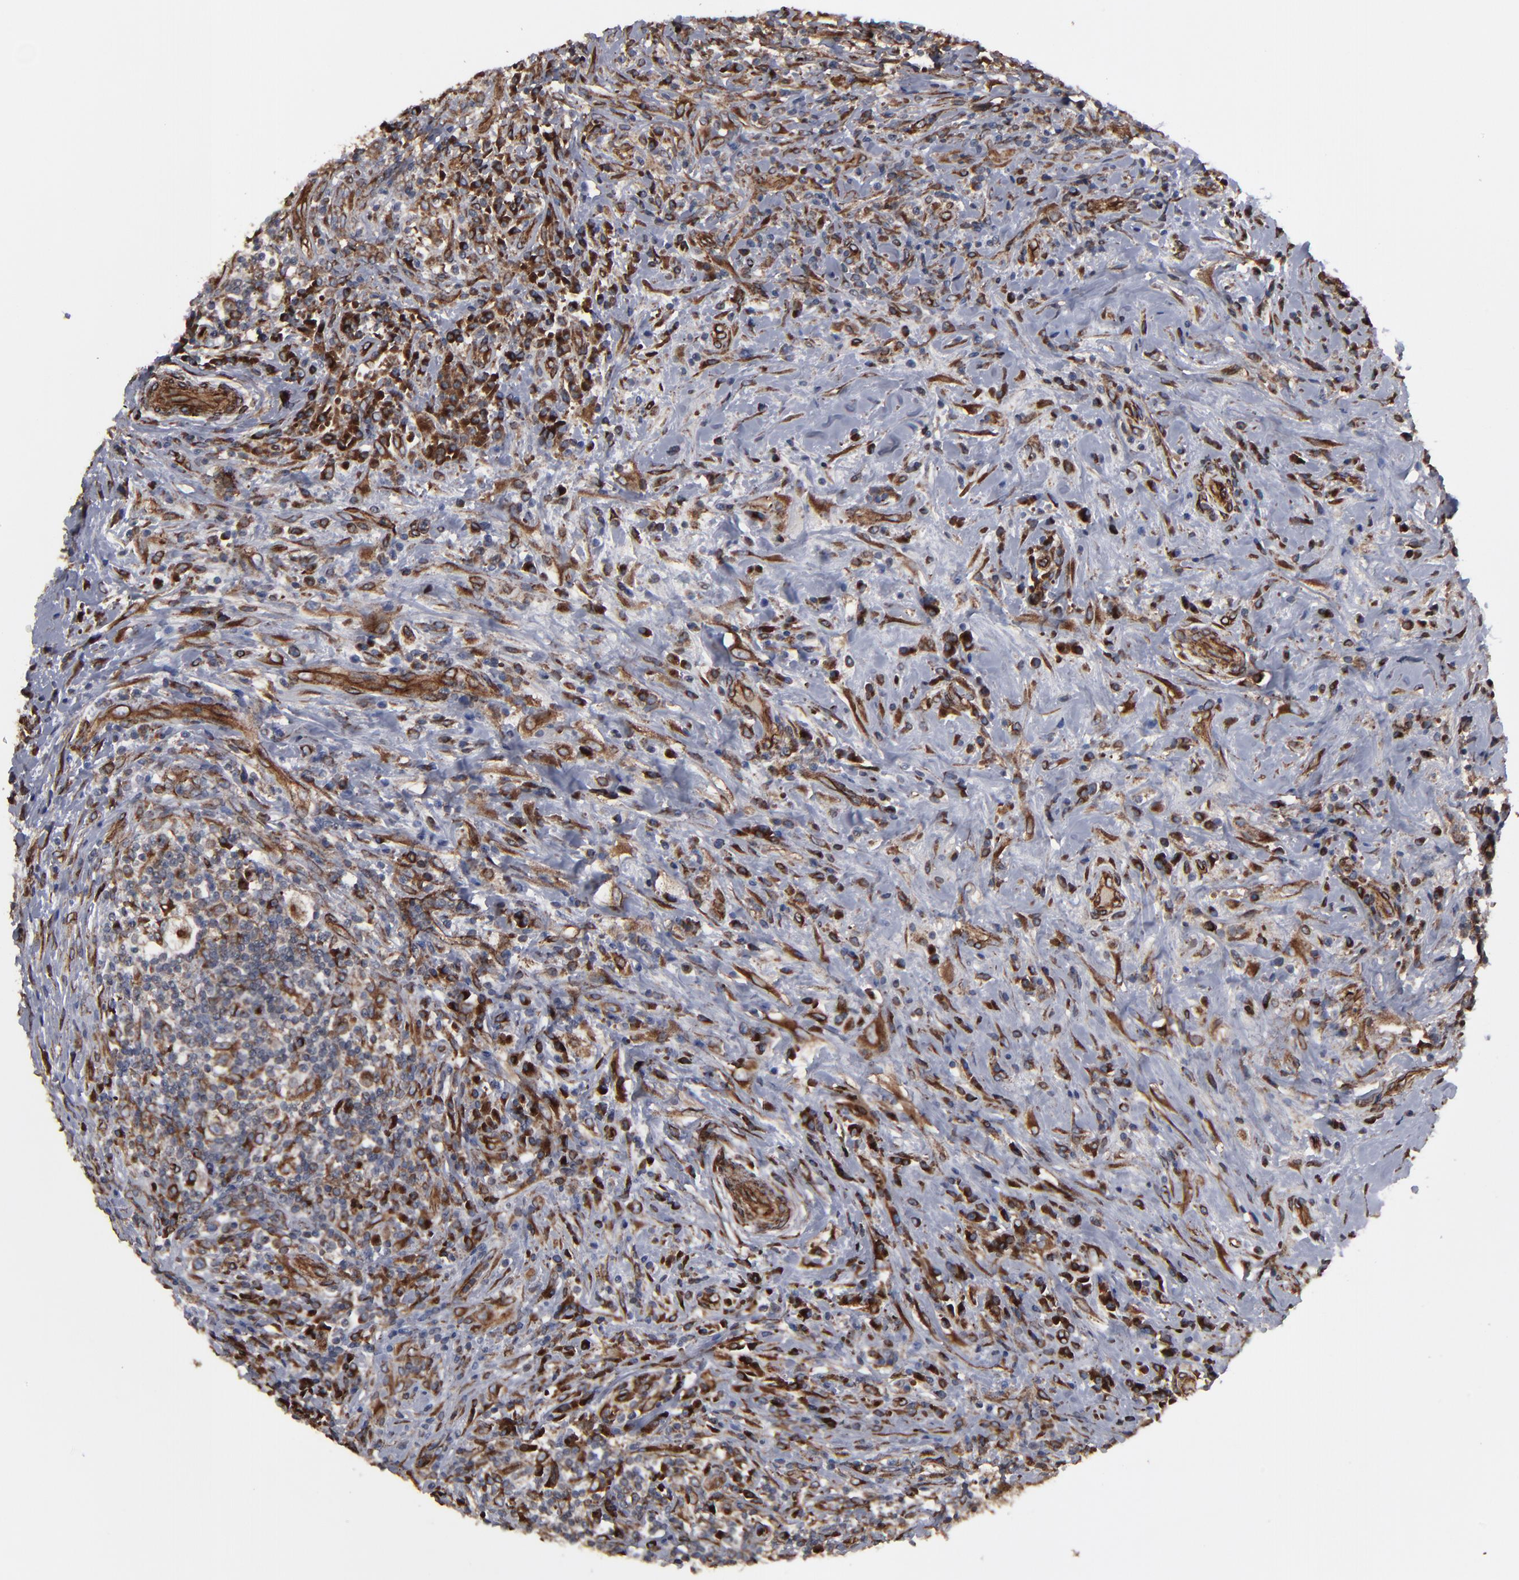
{"staining": {"intensity": "strong", "quantity": ">75%", "location": "cytoplasmic/membranous"}, "tissue": "lymphoma", "cell_type": "Tumor cells", "image_type": "cancer", "snomed": [{"axis": "morphology", "description": "Hodgkin's disease, NOS"}, {"axis": "topography", "description": "Lymph node"}], "caption": "Human lymphoma stained for a protein (brown) exhibits strong cytoplasmic/membranous positive staining in approximately >75% of tumor cells.", "gene": "CNIH1", "patient": {"sex": "female", "age": 25}}